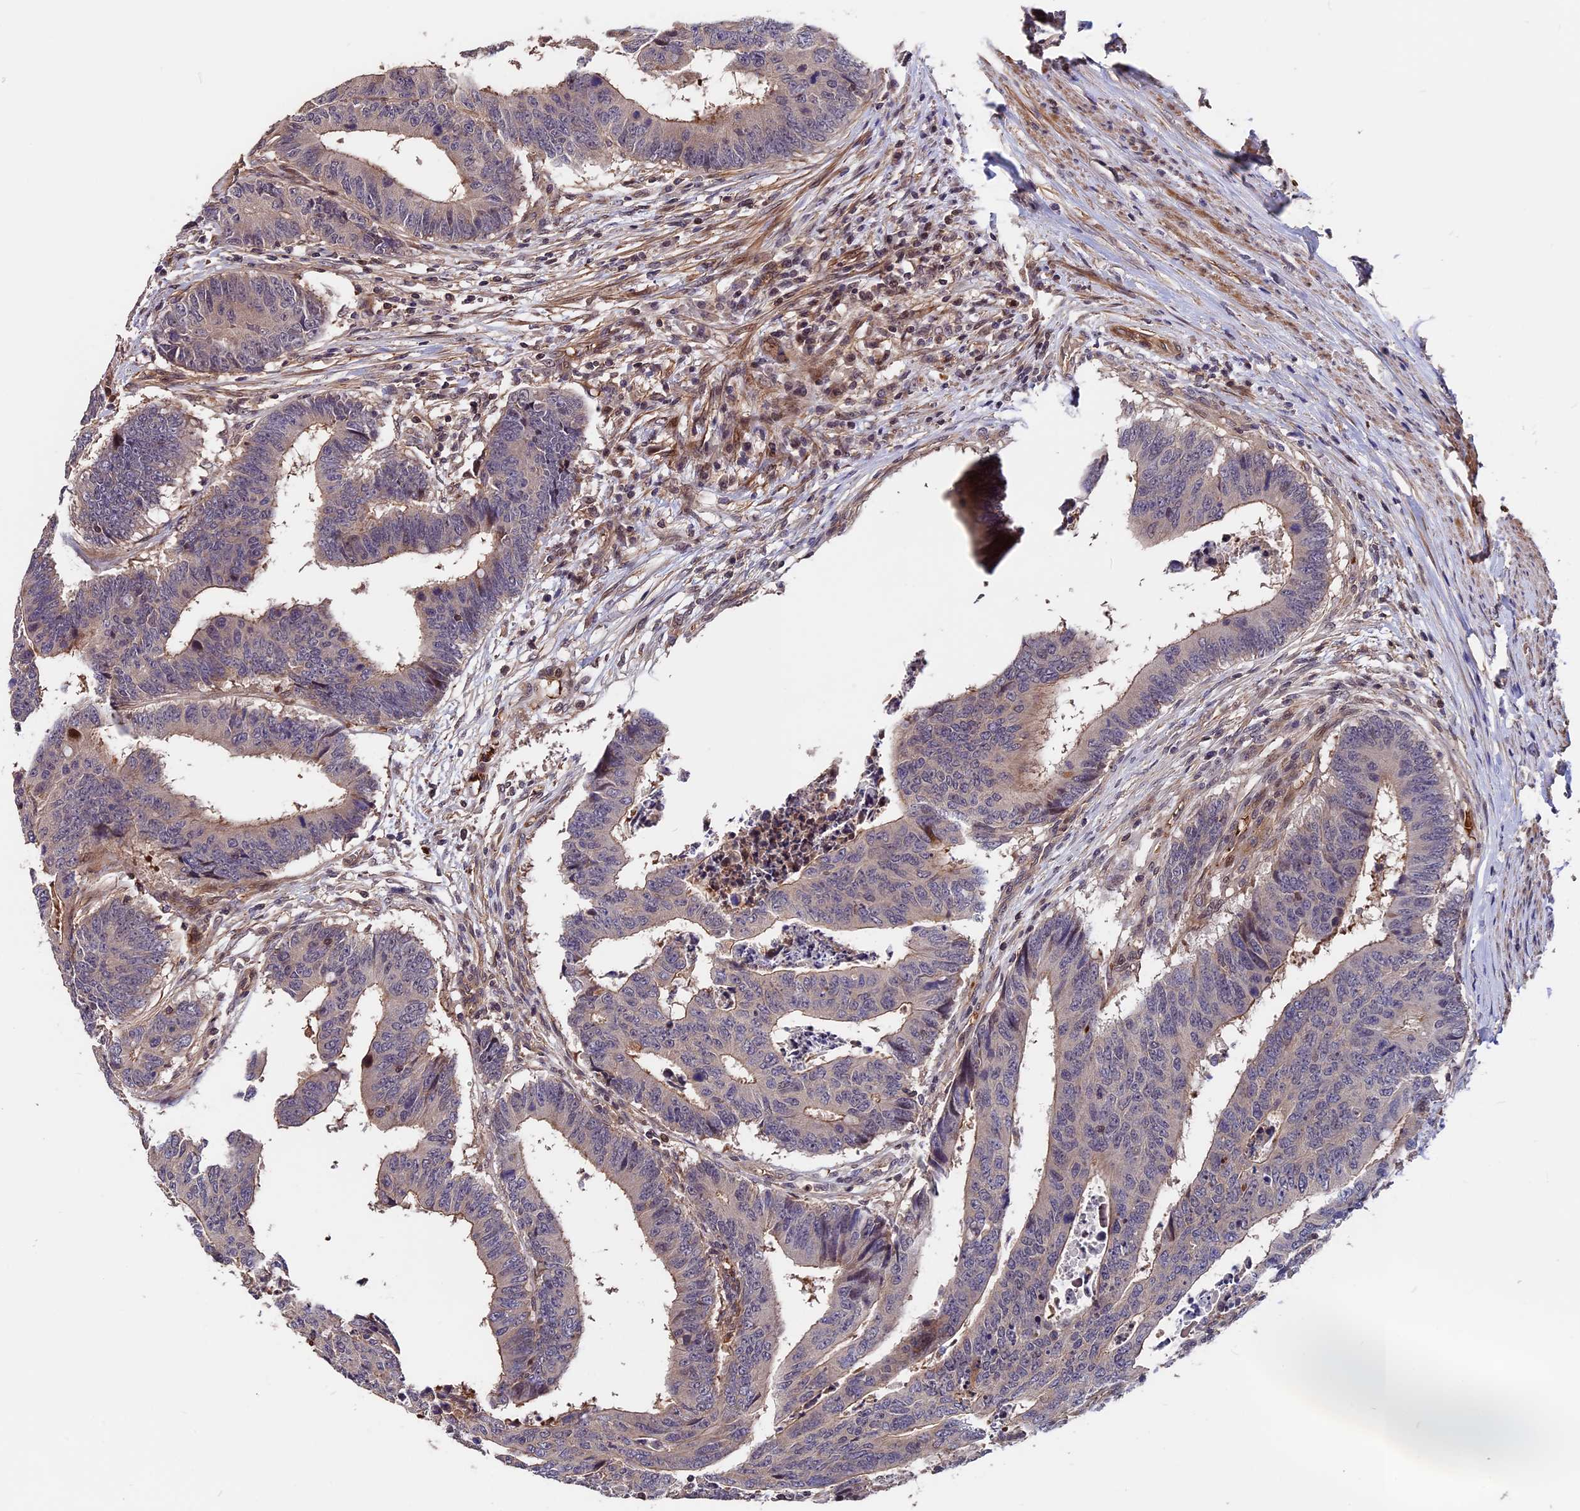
{"staining": {"intensity": "weak", "quantity": "25%-75%", "location": "cytoplasmic/membranous"}, "tissue": "colorectal cancer", "cell_type": "Tumor cells", "image_type": "cancer", "snomed": [{"axis": "morphology", "description": "Adenocarcinoma, NOS"}, {"axis": "topography", "description": "Rectum"}], "caption": "Immunohistochemistry (IHC) image of neoplastic tissue: colorectal cancer (adenocarcinoma) stained using immunohistochemistry (IHC) reveals low levels of weak protein expression localized specifically in the cytoplasmic/membranous of tumor cells, appearing as a cytoplasmic/membranous brown color.", "gene": "ZC3H10", "patient": {"sex": "male", "age": 84}}